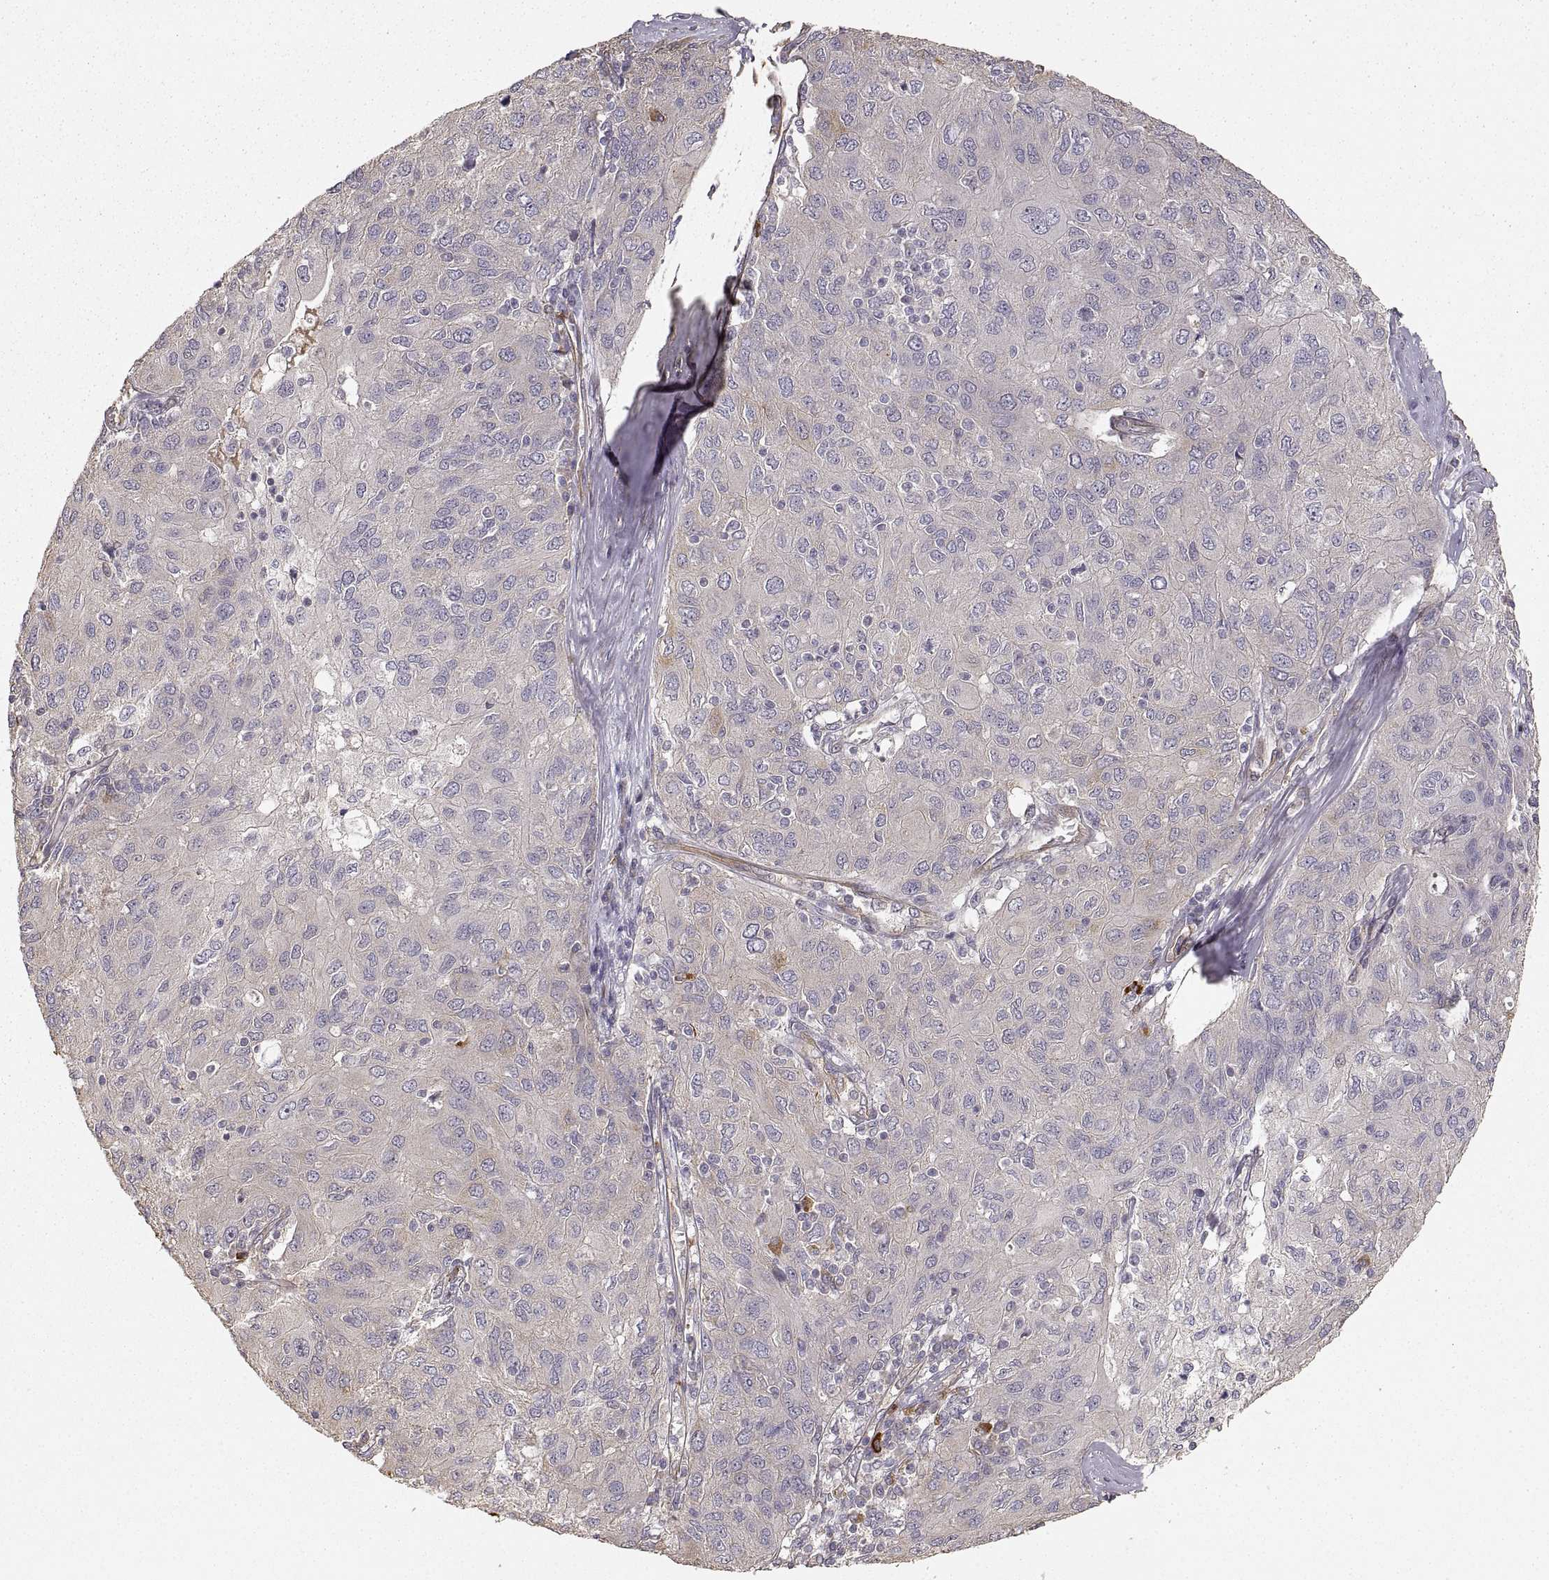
{"staining": {"intensity": "negative", "quantity": "none", "location": "none"}, "tissue": "ovarian cancer", "cell_type": "Tumor cells", "image_type": "cancer", "snomed": [{"axis": "morphology", "description": "Carcinoma, endometroid"}, {"axis": "topography", "description": "Ovary"}], "caption": "High power microscopy histopathology image of an IHC micrograph of ovarian cancer, revealing no significant positivity in tumor cells. (Brightfield microscopy of DAB immunohistochemistry (IHC) at high magnification).", "gene": "LAMA4", "patient": {"sex": "female", "age": 50}}